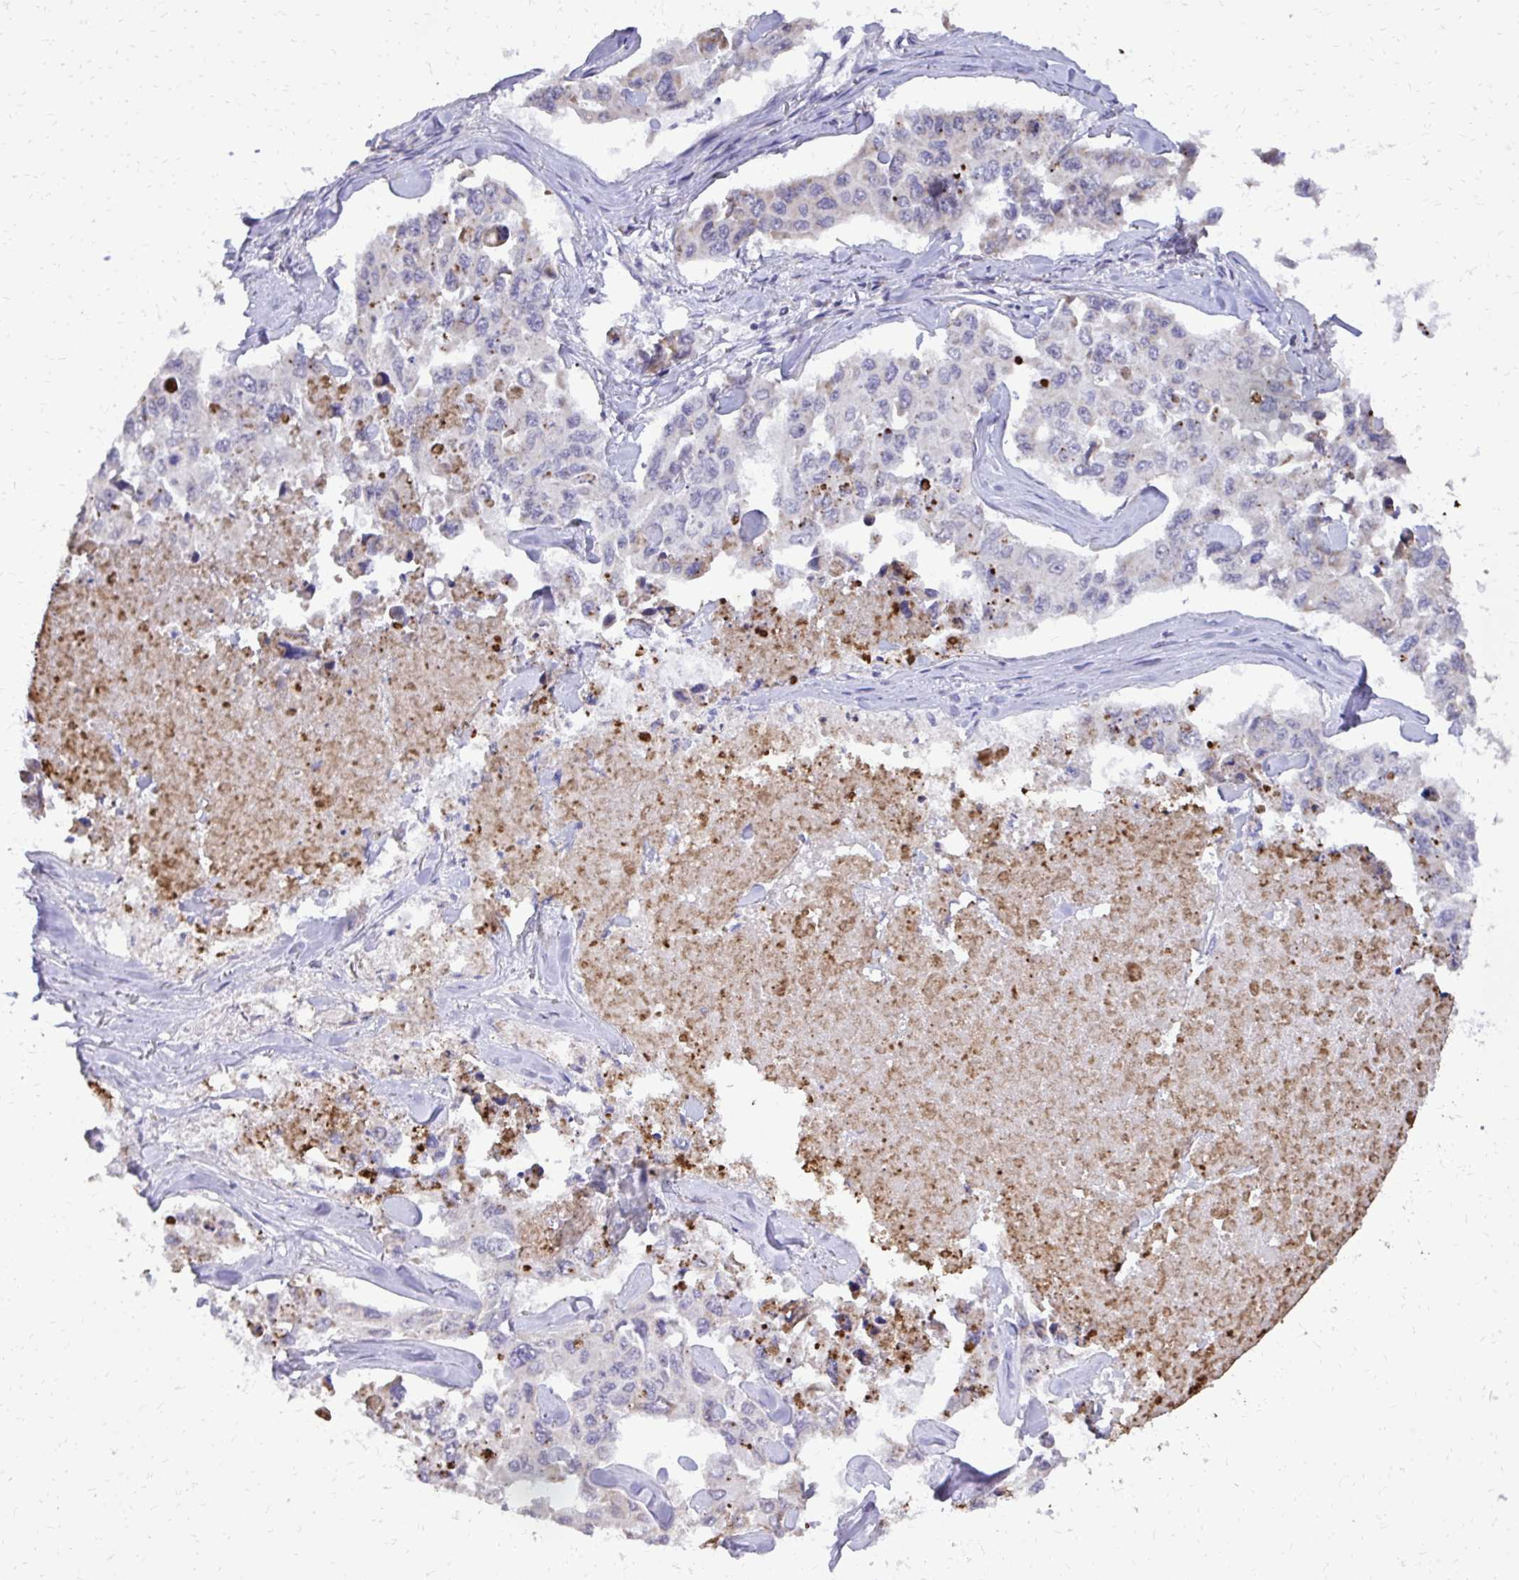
{"staining": {"intensity": "negative", "quantity": "none", "location": "none"}, "tissue": "lung cancer", "cell_type": "Tumor cells", "image_type": "cancer", "snomed": [{"axis": "morphology", "description": "Adenocarcinoma, NOS"}, {"axis": "topography", "description": "Lung"}], "caption": "Immunohistochemistry photomicrograph of human lung adenocarcinoma stained for a protein (brown), which reveals no staining in tumor cells.", "gene": "ABCC3", "patient": {"sex": "male", "age": 64}}